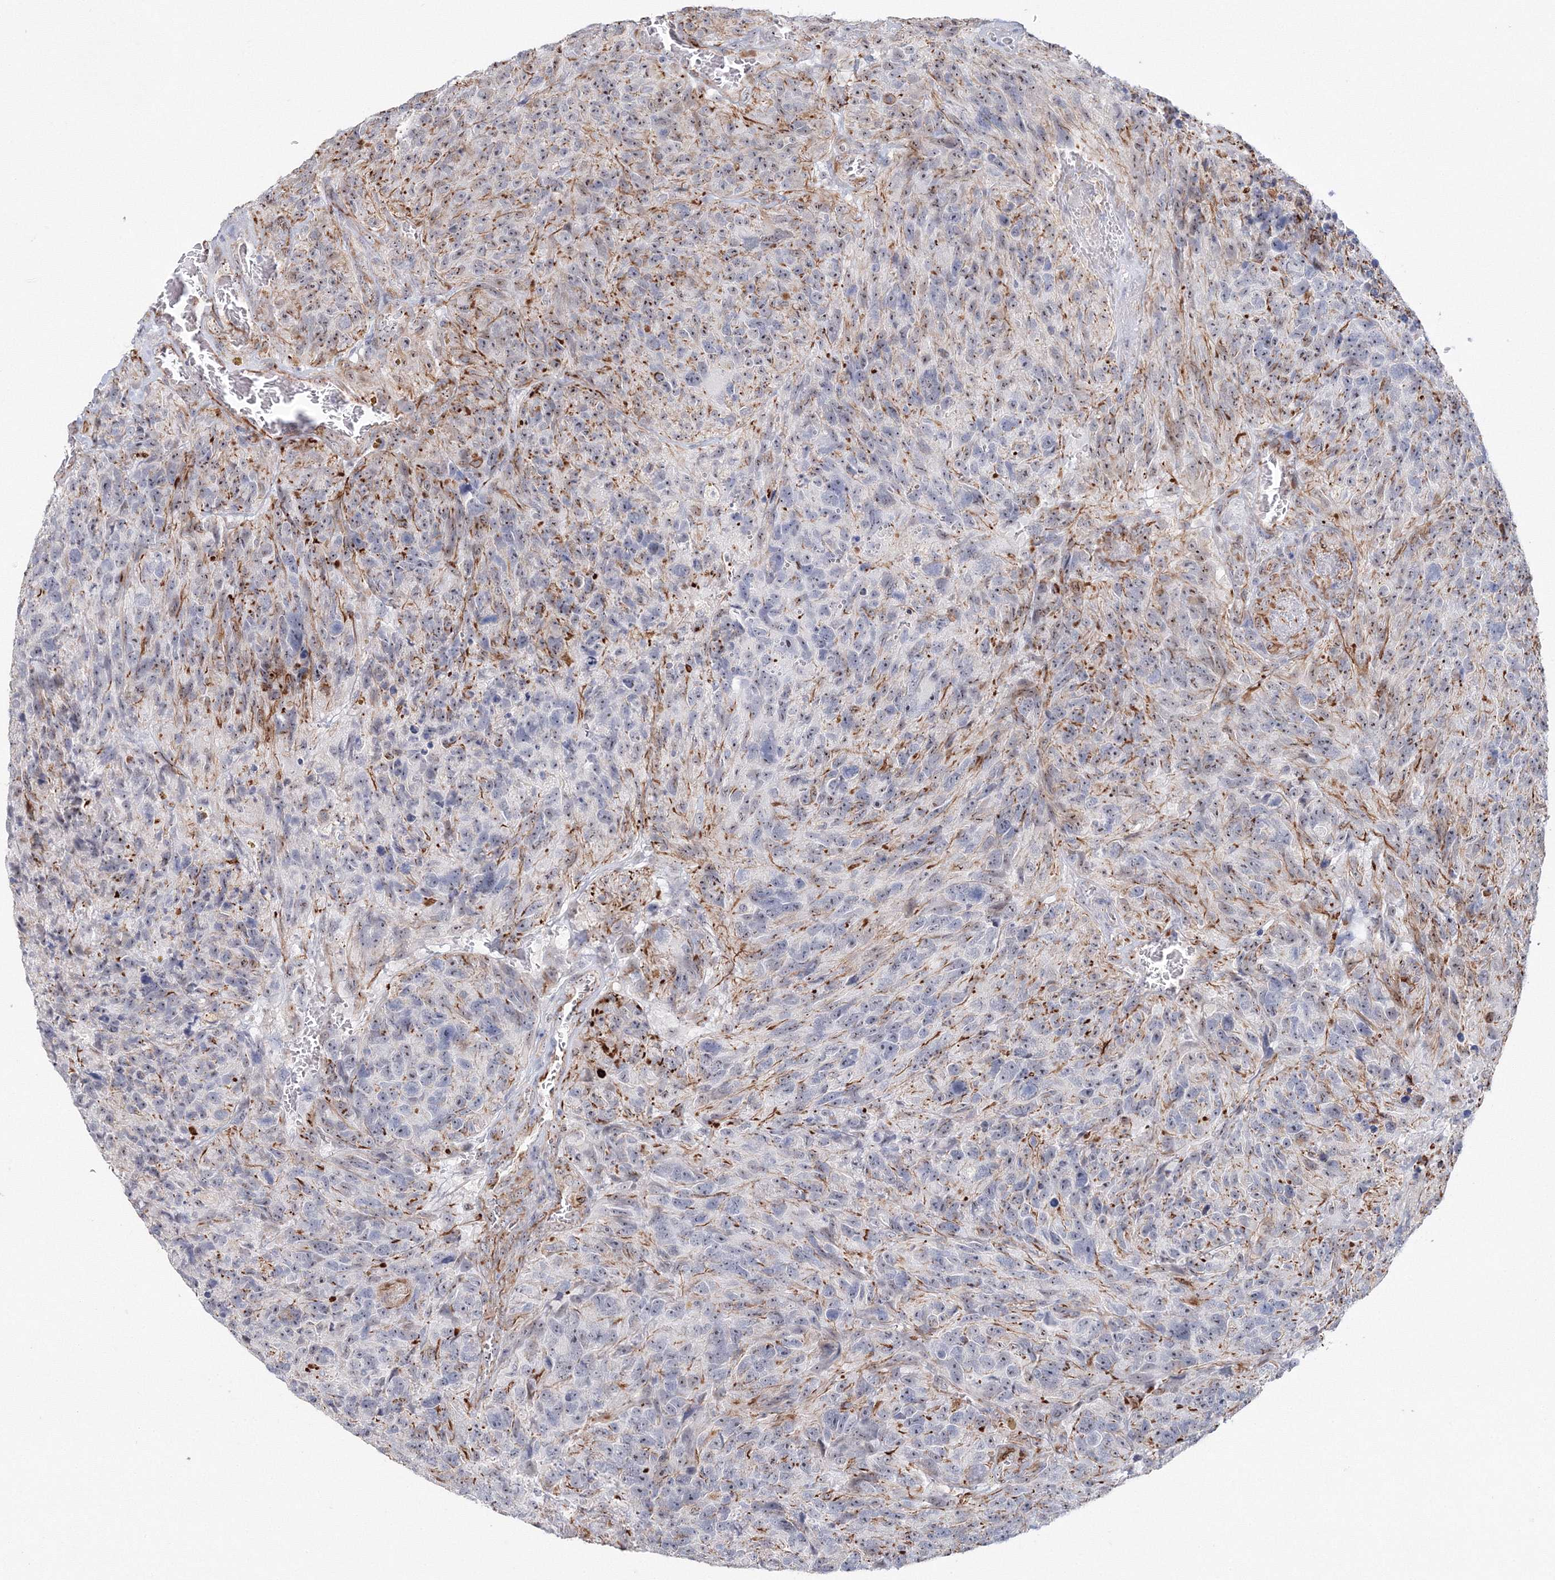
{"staining": {"intensity": "moderate", "quantity": "25%-75%", "location": "nuclear"}, "tissue": "glioma", "cell_type": "Tumor cells", "image_type": "cancer", "snomed": [{"axis": "morphology", "description": "Glioma, malignant, High grade"}, {"axis": "topography", "description": "Brain"}], "caption": "Tumor cells display moderate nuclear staining in about 25%-75% of cells in malignant glioma (high-grade).", "gene": "SIRT7", "patient": {"sex": "male", "age": 69}}